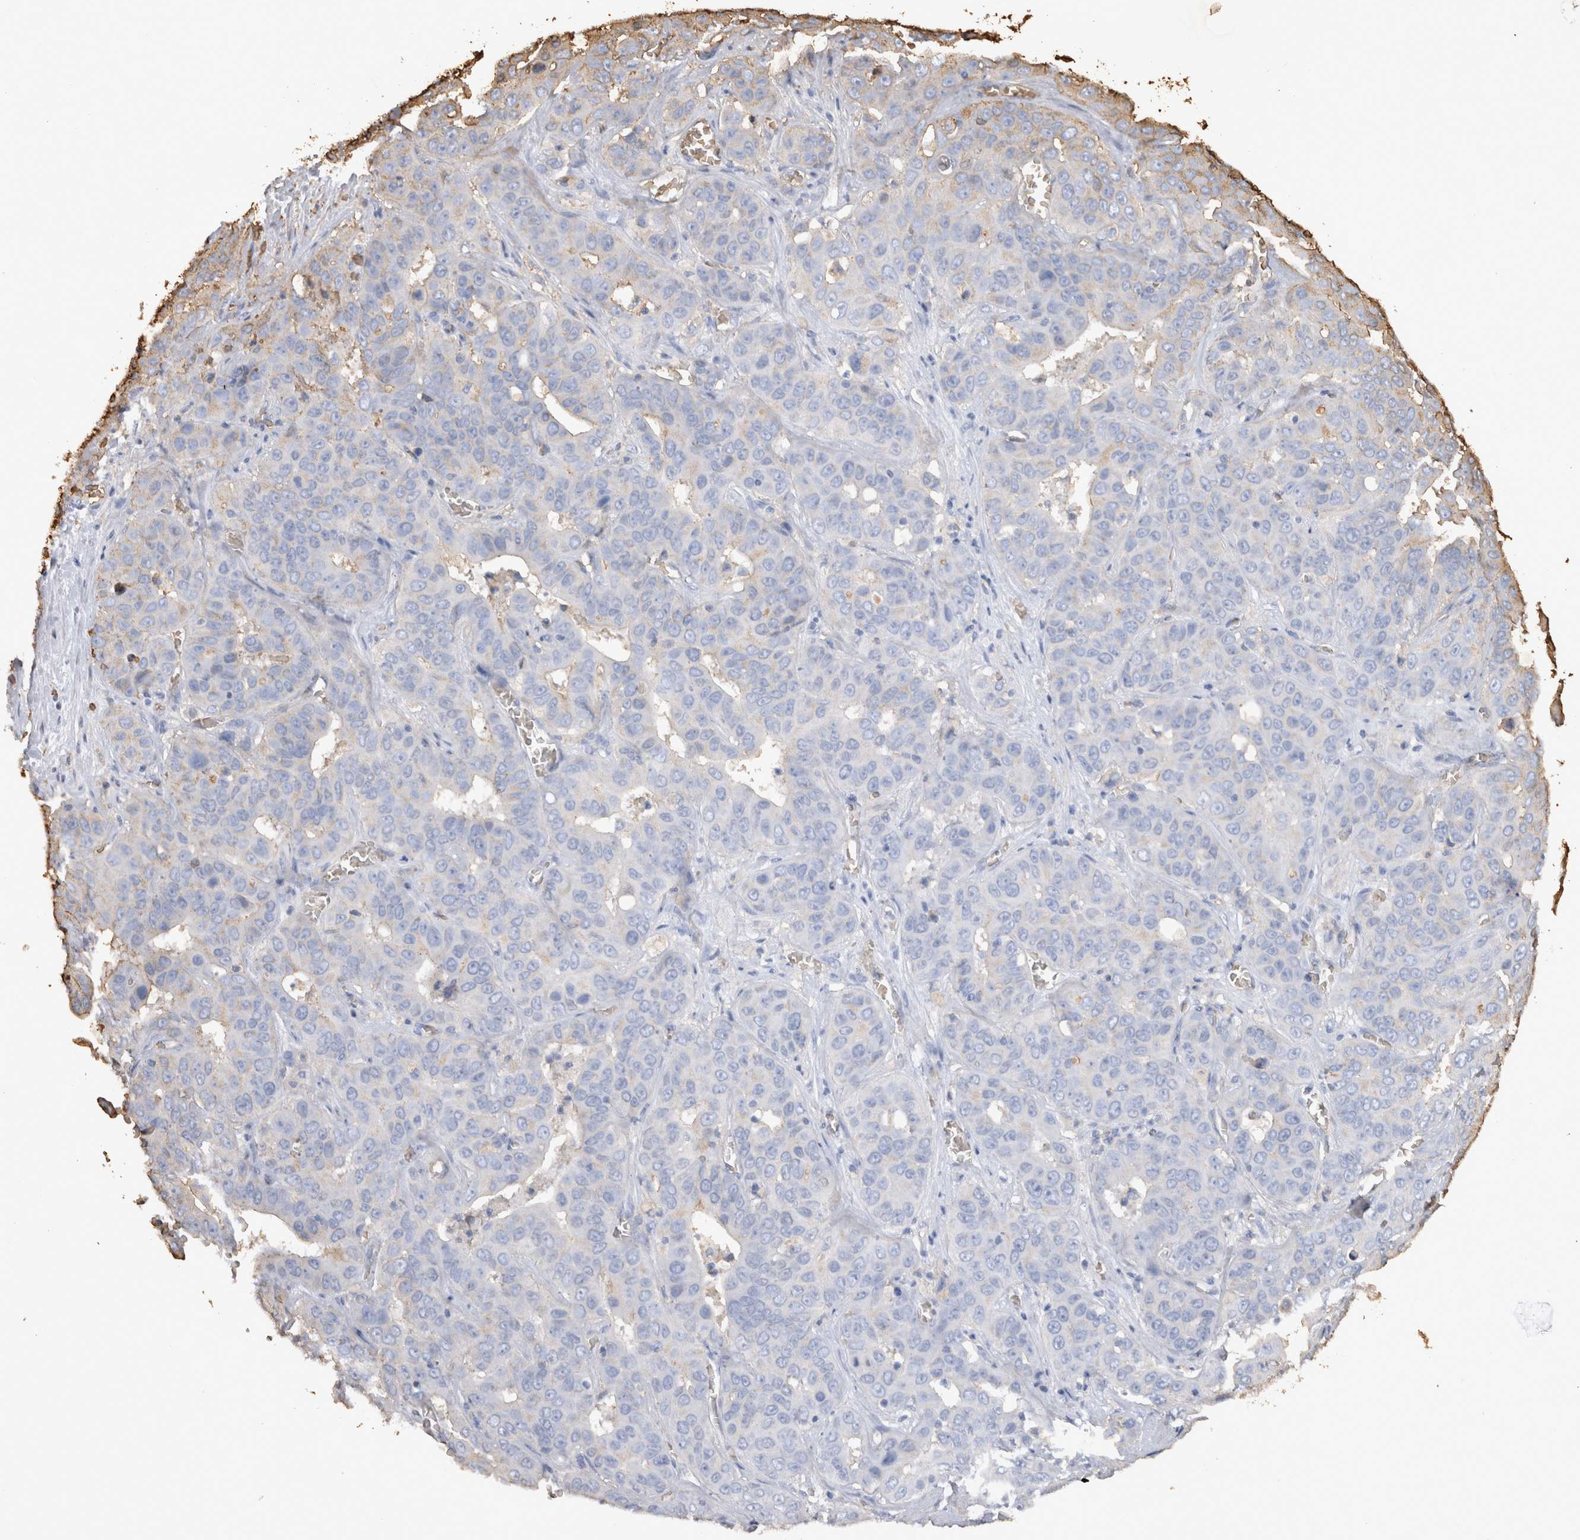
{"staining": {"intensity": "negative", "quantity": "none", "location": "none"}, "tissue": "liver cancer", "cell_type": "Tumor cells", "image_type": "cancer", "snomed": [{"axis": "morphology", "description": "Cholangiocarcinoma"}, {"axis": "topography", "description": "Liver"}], "caption": "This image is of cholangiocarcinoma (liver) stained with immunohistochemistry to label a protein in brown with the nuclei are counter-stained blue. There is no positivity in tumor cells.", "gene": "IL17RC", "patient": {"sex": "female", "age": 52}}